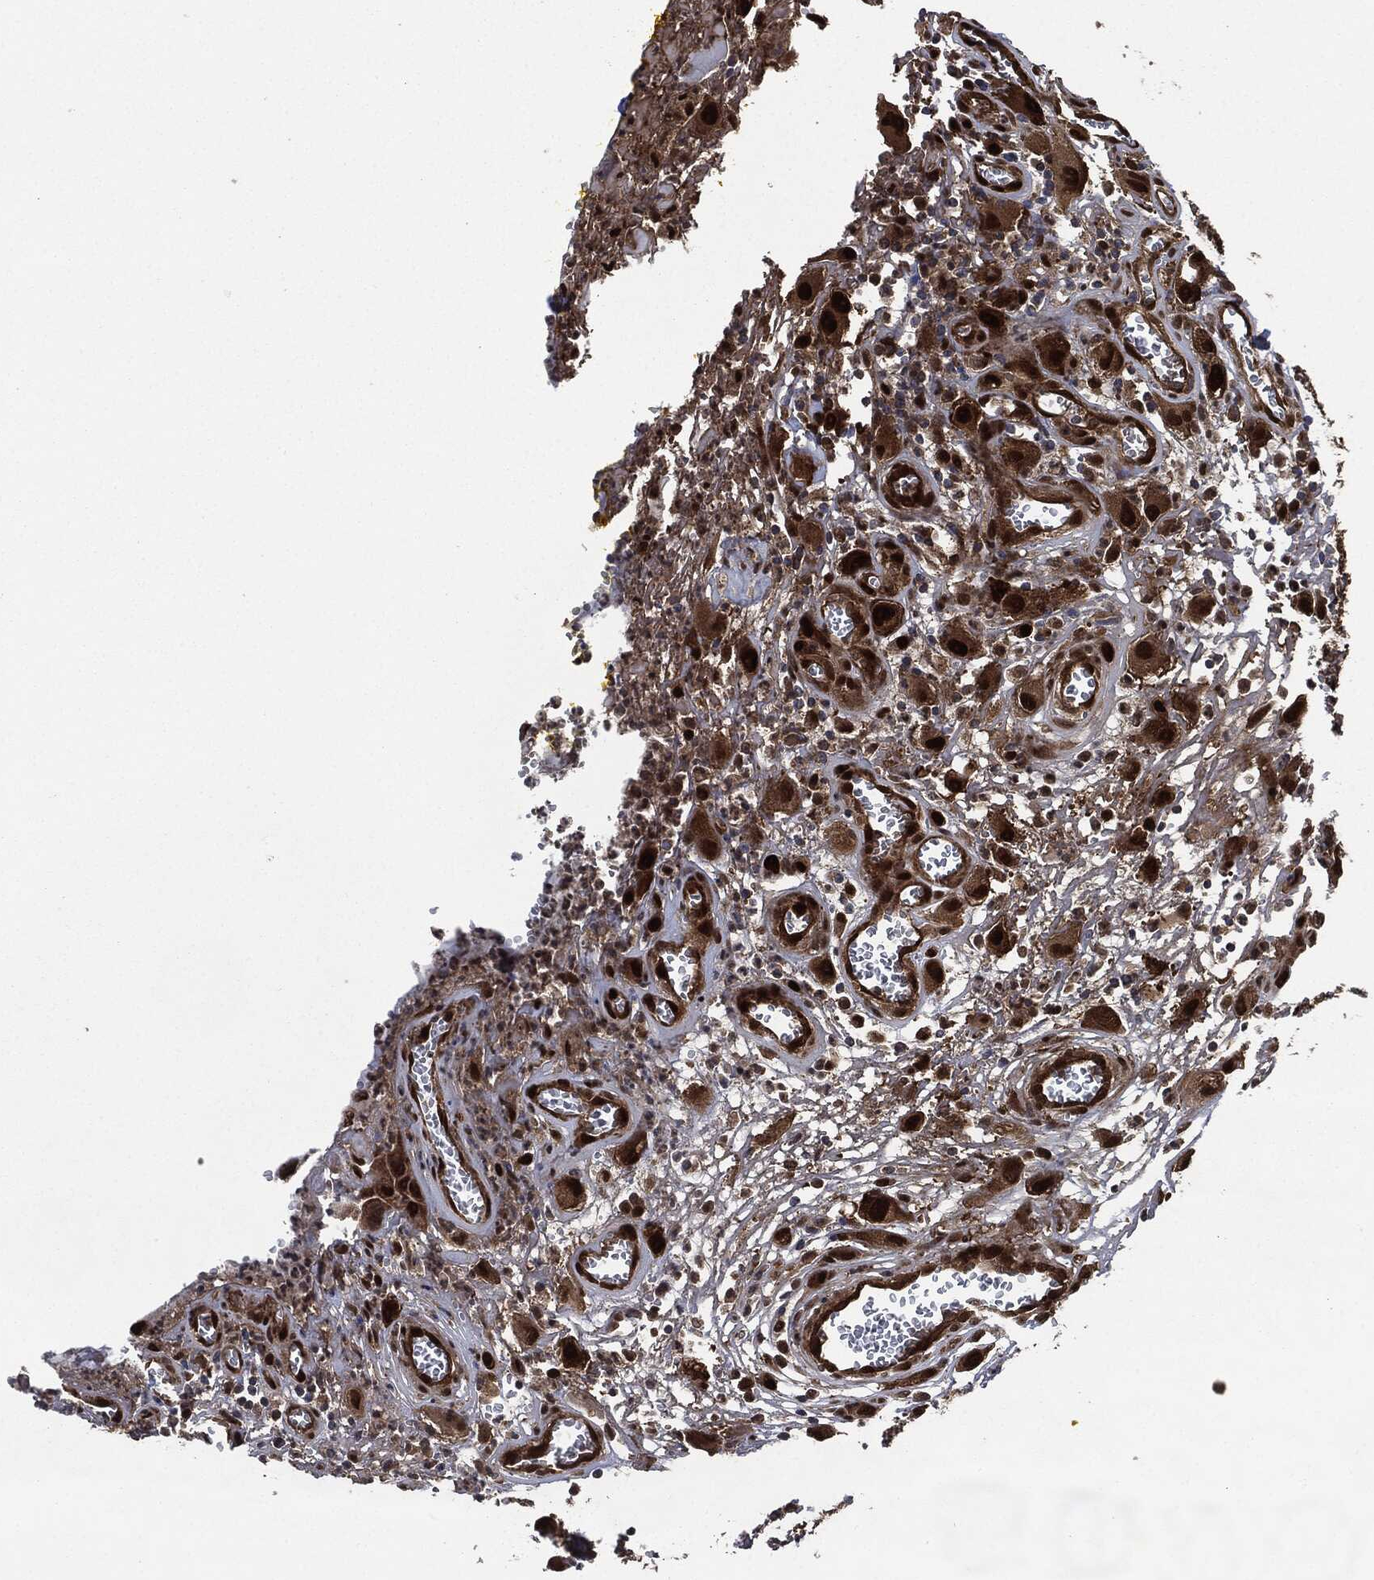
{"staining": {"intensity": "strong", "quantity": ">75%", "location": "nuclear"}, "tissue": "head and neck cancer", "cell_type": "Tumor cells", "image_type": "cancer", "snomed": [{"axis": "morphology", "description": "Squamous cell carcinoma, NOS"}, {"axis": "morphology", "description": "Squamous cell carcinoma, metastatic, NOS"}, {"axis": "topography", "description": "Oral tissue"}, {"axis": "topography", "description": "Head-Neck"}], "caption": "Head and neck metastatic squamous cell carcinoma stained with IHC reveals strong nuclear positivity in about >75% of tumor cells.", "gene": "DCTN1", "patient": {"sex": "female", "age": 85}}